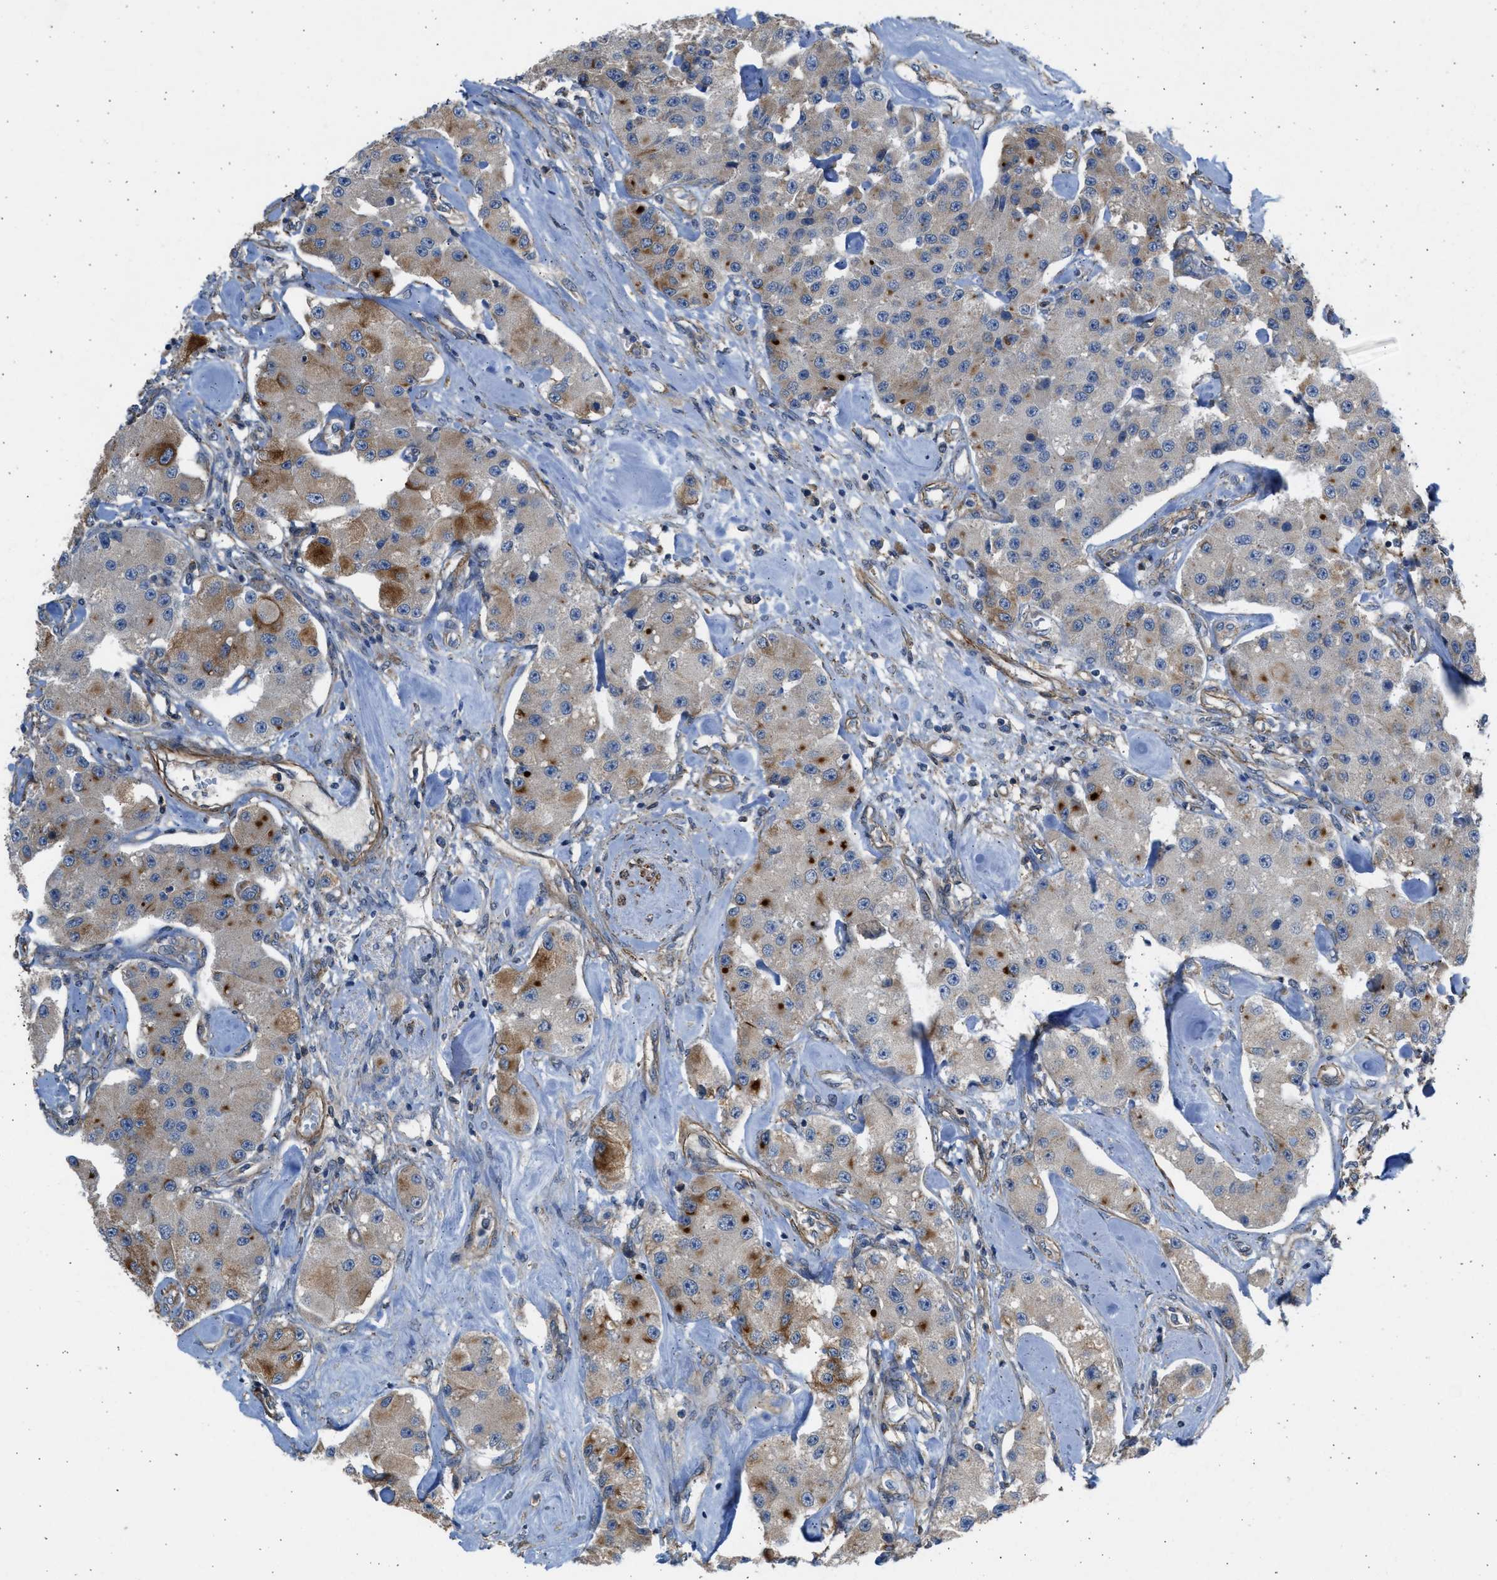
{"staining": {"intensity": "moderate", "quantity": "<25%", "location": "cytoplasmic/membranous"}, "tissue": "carcinoid", "cell_type": "Tumor cells", "image_type": "cancer", "snomed": [{"axis": "morphology", "description": "Carcinoid, malignant, NOS"}, {"axis": "topography", "description": "Pancreas"}], "caption": "High-magnification brightfield microscopy of malignant carcinoid stained with DAB (3,3'-diaminobenzidine) (brown) and counterstained with hematoxylin (blue). tumor cells exhibit moderate cytoplasmic/membranous positivity is present in about<25% of cells.", "gene": "PCNX3", "patient": {"sex": "male", "age": 41}}